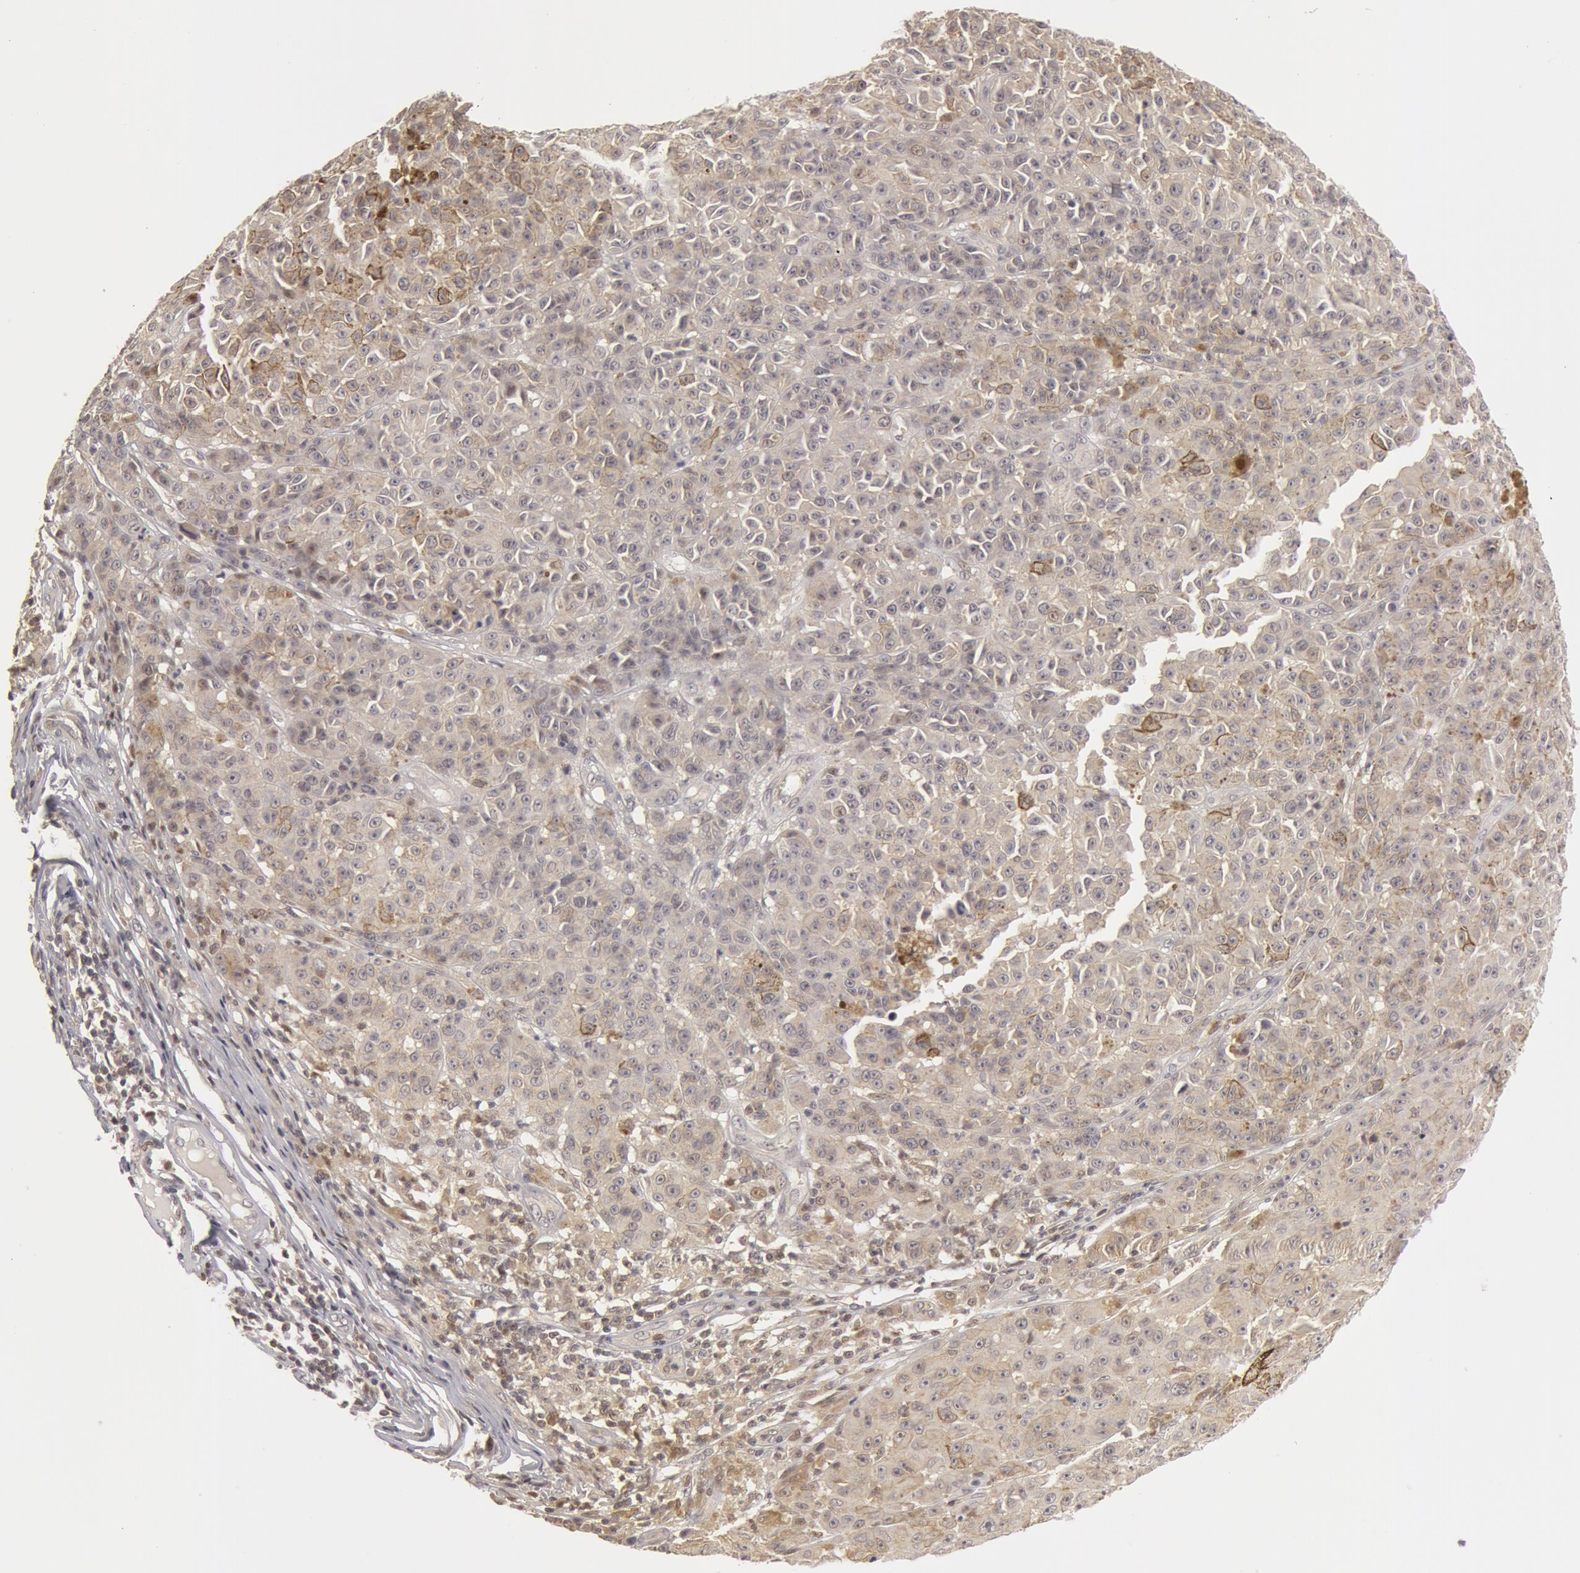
{"staining": {"intensity": "negative", "quantity": "none", "location": "none"}, "tissue": "melanoma", "cell_type": "Tumor cells", "image_type": "cancer", "snomed": [{"axis": "morphology", "description": "Malignant melanoma, NOS"}, {"axis": "topography", "description": "Skin"}], "caption": "DAB (3,3'-diaminobenzidine) immunohistochemical staining of human melanoma demonstrates no significant staining in tumor cells. (DAB immunohistochemistry visualized using brightfield microscopy, high magnification).", "gene": "OASL", "patient": {"sex": "male", "age": 64}}